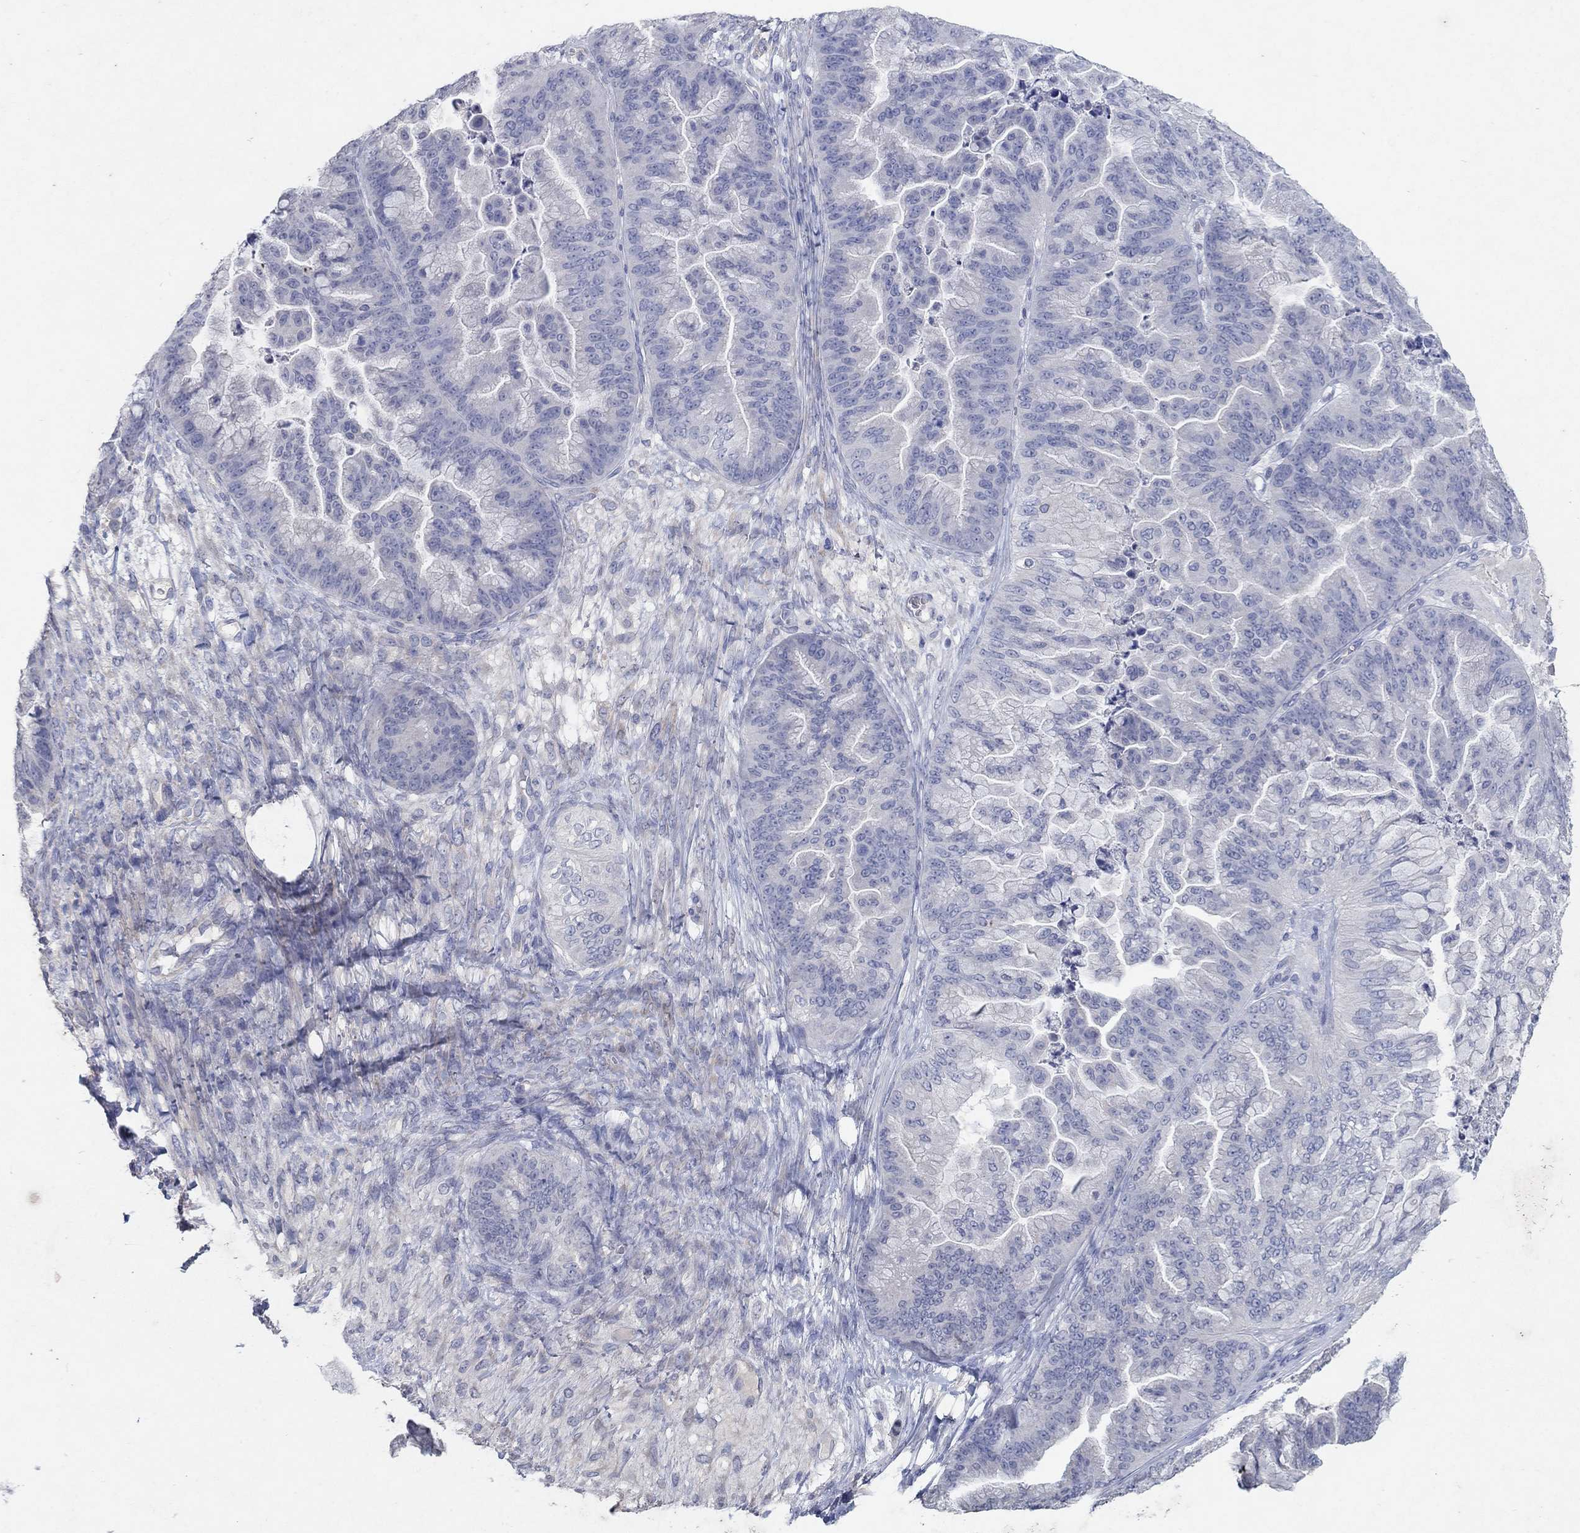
{"staining": {"intensity": "negative", "quantity": "none", "location": "none"}, "tissue": "ovarian cancer", "cell_type": "Tumor cells", "image_type": "cancer", "snomed": [{"axis": "morphology", "description": "Cystadenocarcinoma, mucinous, NOS"}, {"axis": "topography", "description": "Ovary"}], "caption": "This is a micrograph of IHC staining of ovarian mucinous cystadenocarcinoma, which shows no expression in tumor cells.", "gene": "KRT40", "patient": {"sex": "female", "age": 67}}